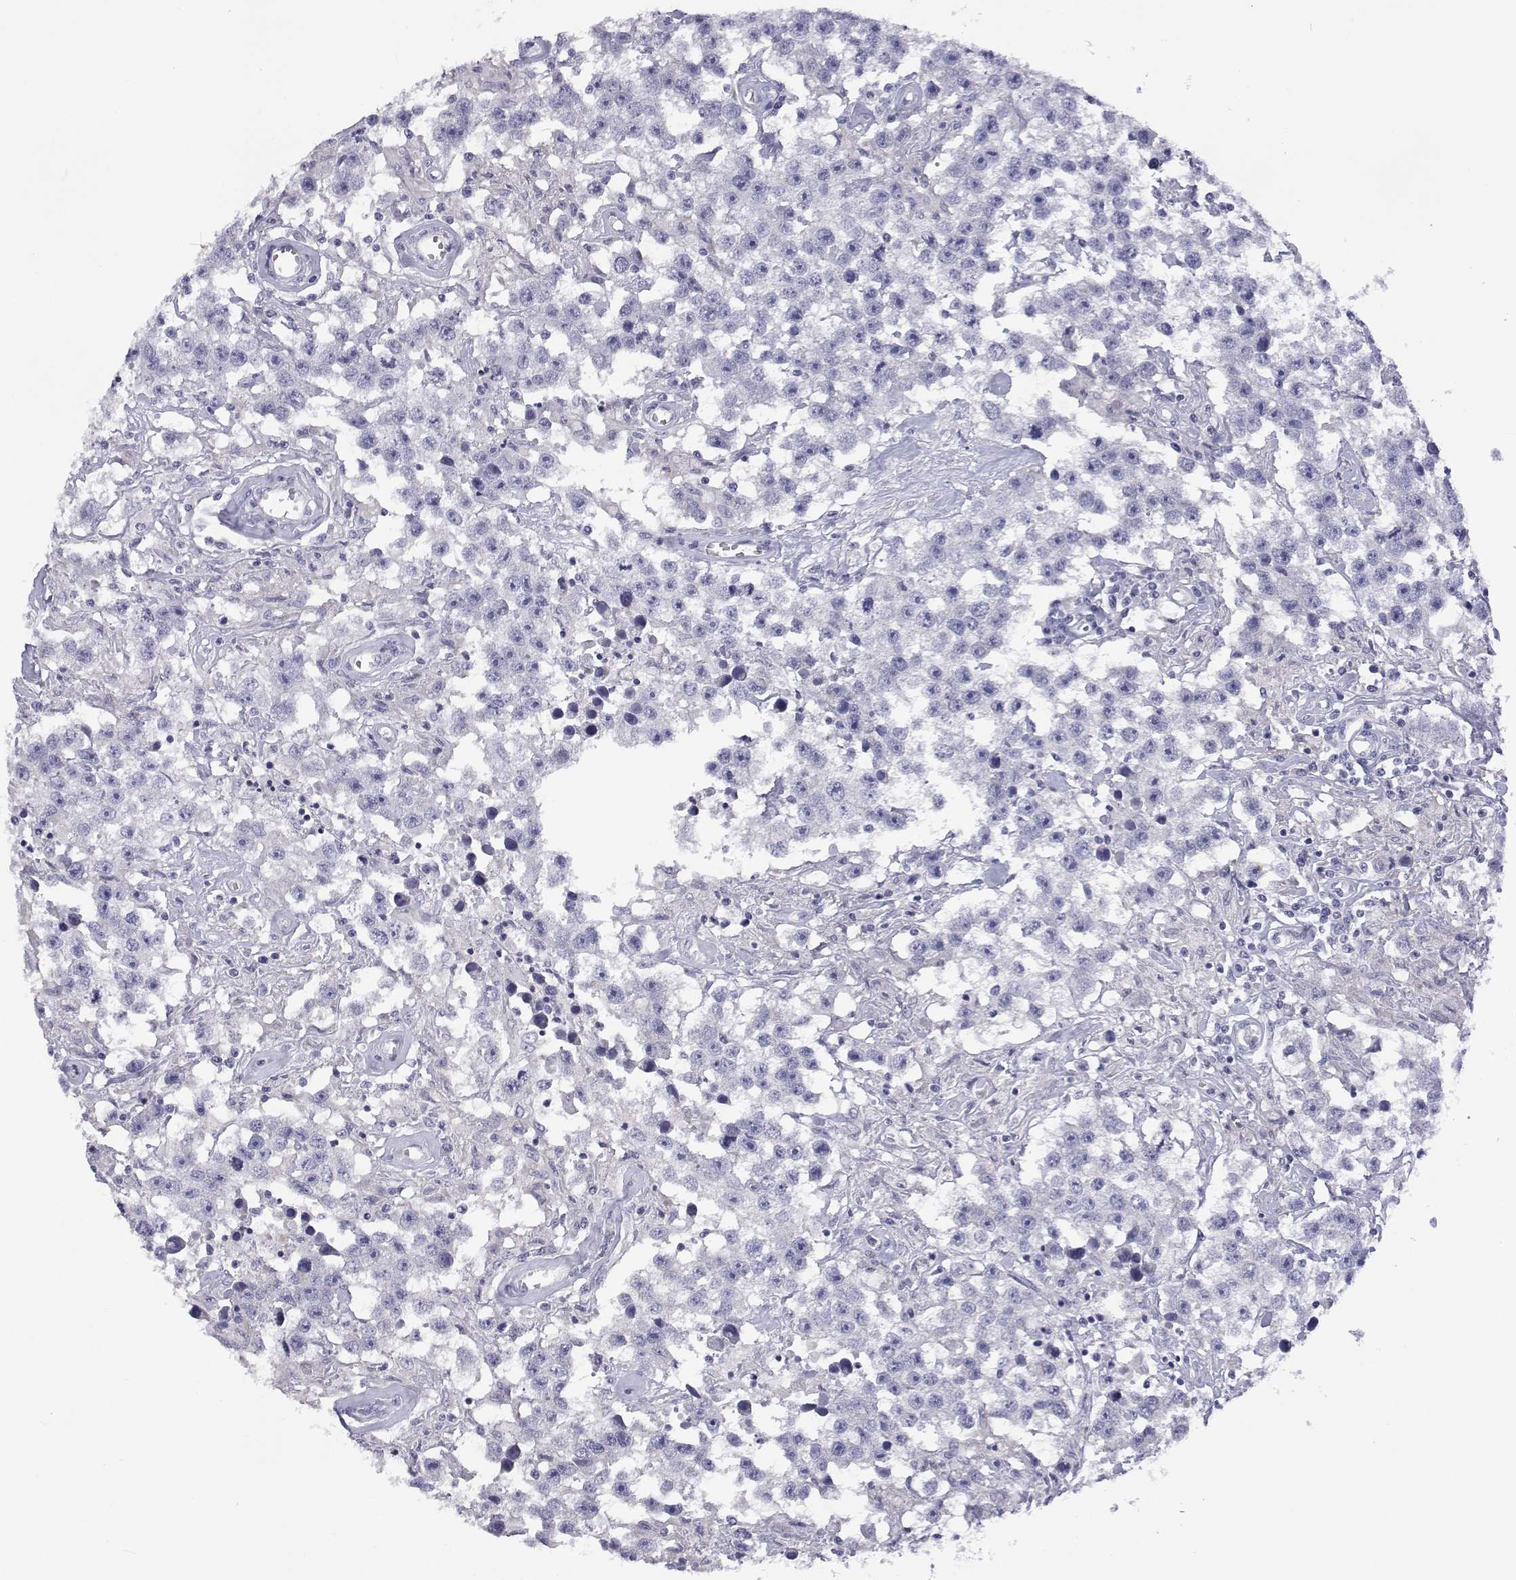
{"staining": {"intensity": "negative", "quantity": "none", "location": "none"}, "tissue": "testis cancer", "cell_type": "Tumor cells", "image_type": "cancer", "snomed": [{"axis": "morphology", "description": "Seminoma, NOS"}, {"axis": "topography", "description": "Testis"}], "caption": "Micrograph shows no significant protein expression in tumor cells of seminoma (testis). (Stains: DAB (3,3'-diaminobenzidine) immunohistochemistry with hematoxylin counter stain, Microscopy: brightfield microscopy at high magnification).", "gene": "ANKRD65", "patient": {"sex": "male", "age": 43}}